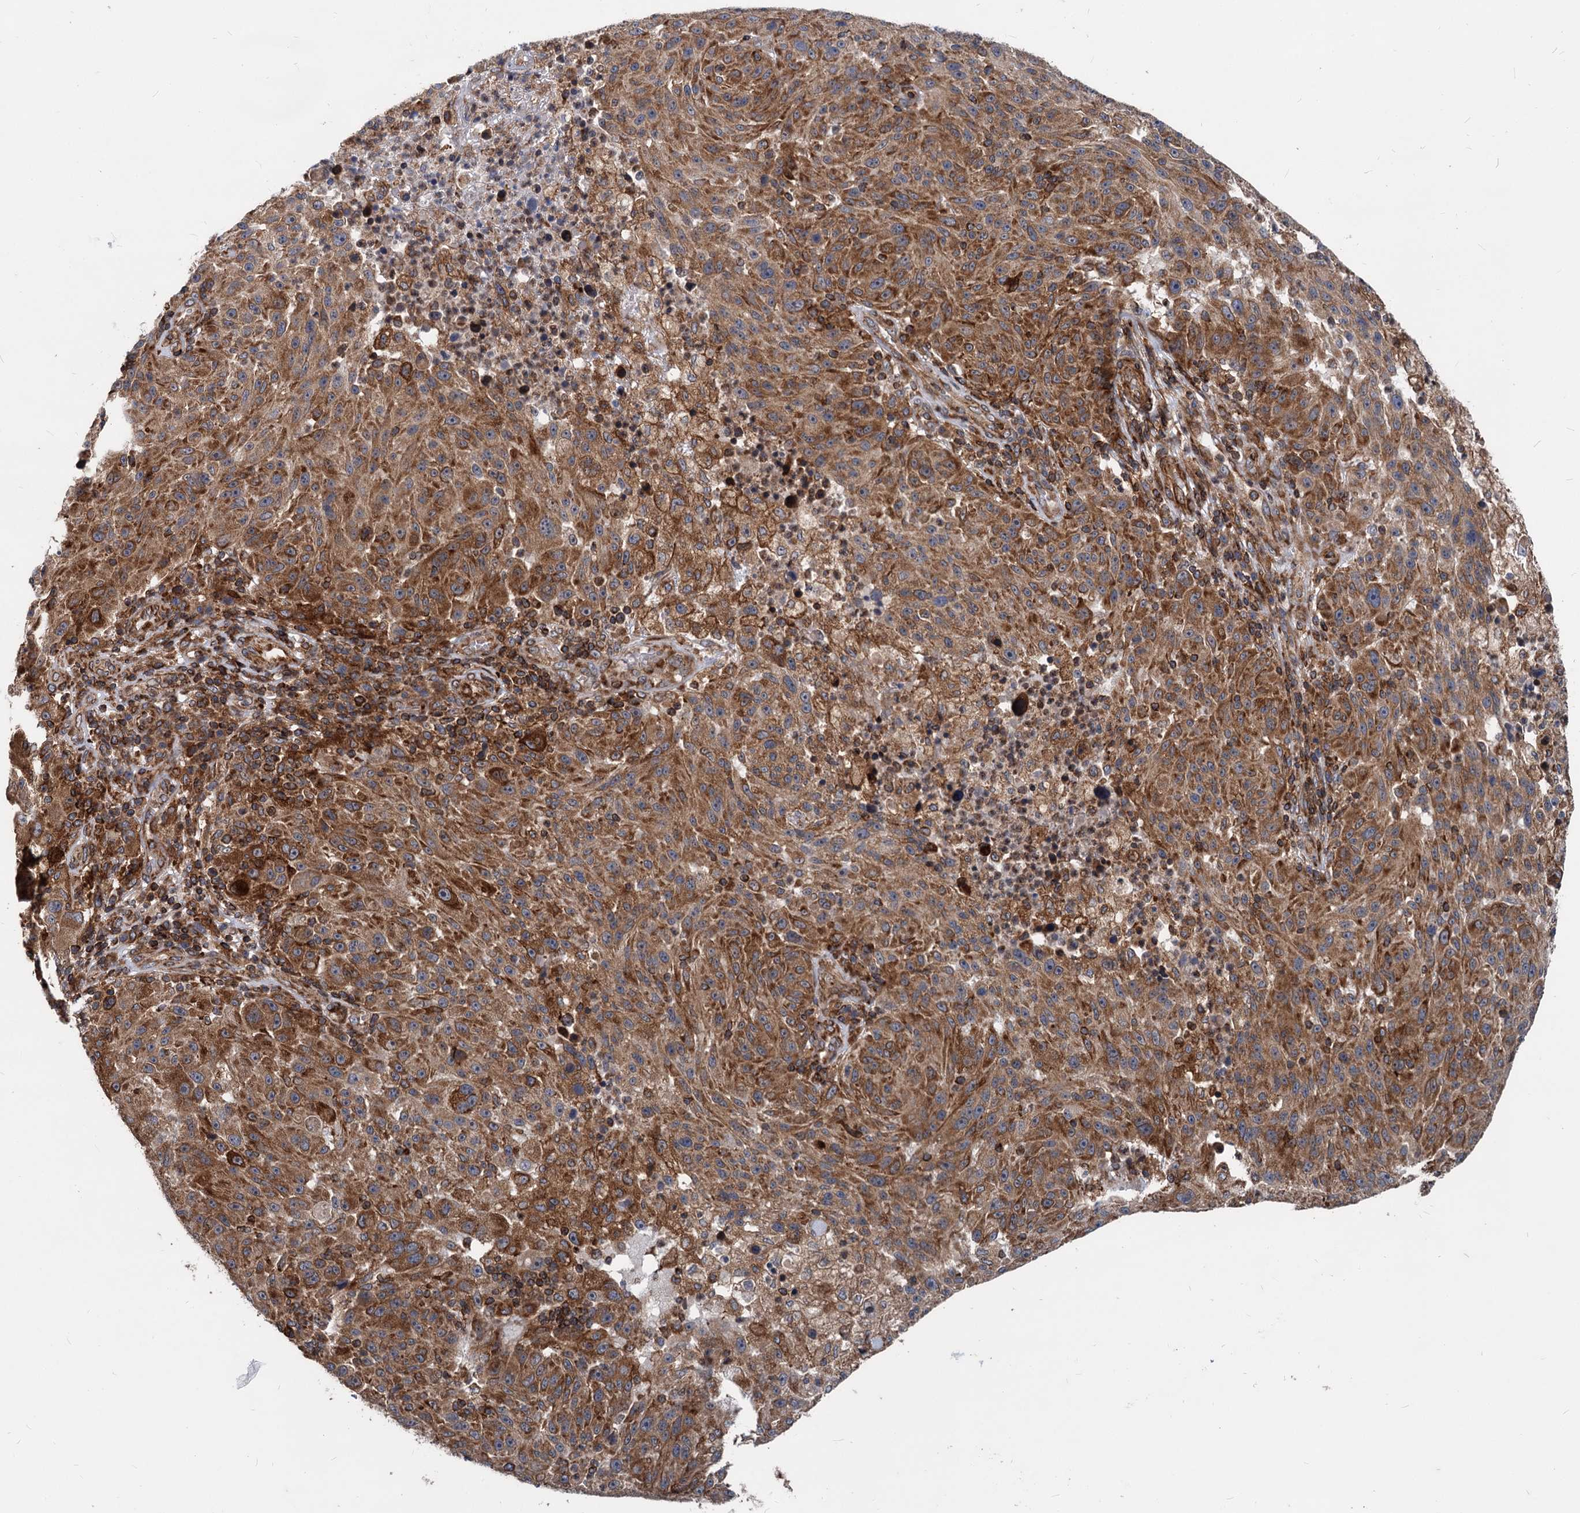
{"staining": {"intensity": "strong", "quantity": ">75%", "location": "cytoplasmic/membranous"}, "tissue": "melanoma", "cell_type": "Tumor cells", "image_type": "cancer", "snomed": [{"axis": "morphology", "description": "Malignant melanoma, NOS"}, {"axis": "topography", "description": "Skin"}], "caption": "Immunohistochemistry (IHC) micrograph of human melanoma stained for a protein (brown), which demonstrates high levels of strong cytoplasmic/membranous expression in about >75% of tumor cells.", "gene": "STIM1", "patient": {"sex": "male", "age": 53}}